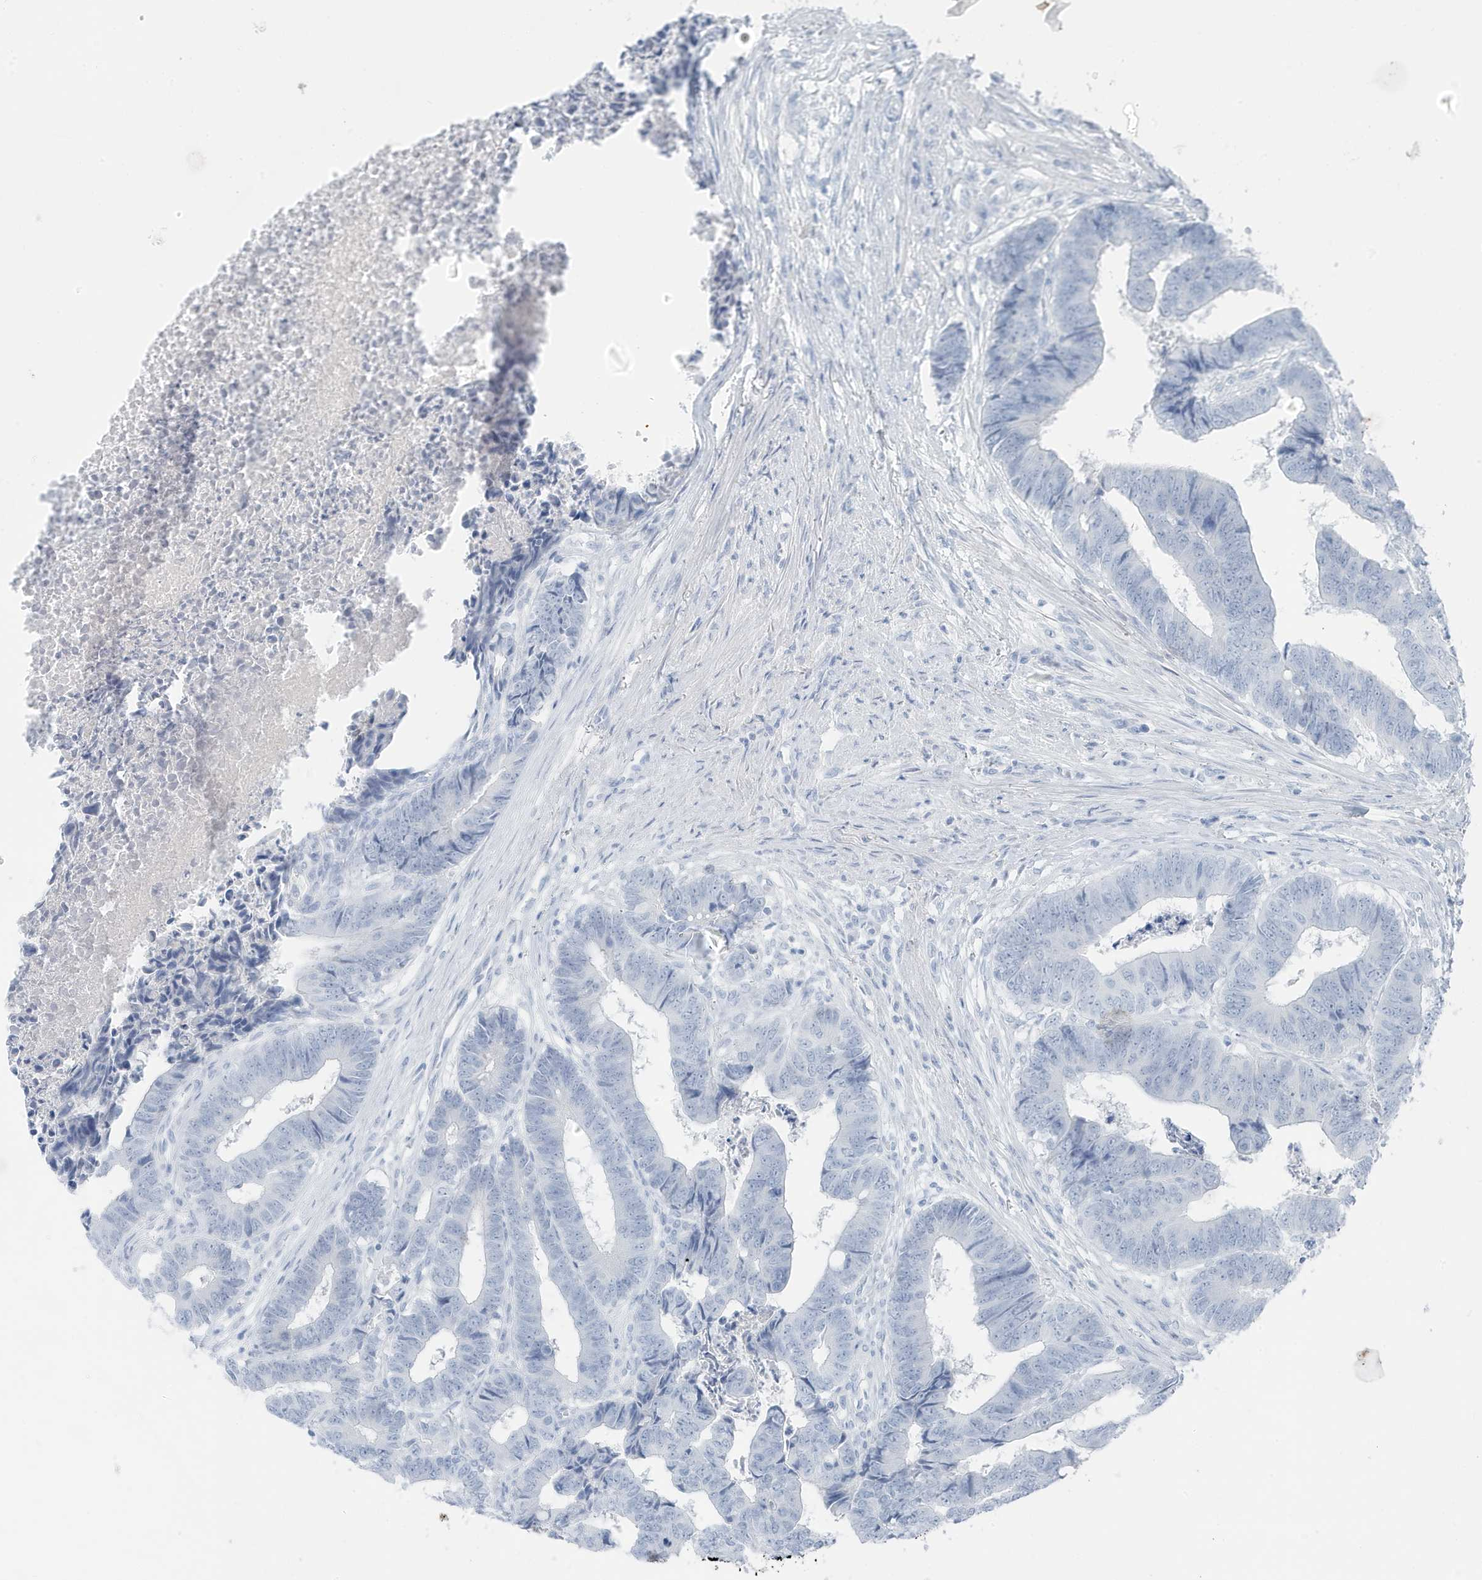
{"staining": {"intensity": "negative", "quantity": "none", "location": "none"}, "tissue": "colorectal cancer", "cell_type": "Tumor cells", "image_type": "cancer", "snomed": [{"axis": "morphology", "description": "Adenocarcinoma, NOS"}, {"axis": "topography", "description": "Rectum"}], "caption": "Micrograph shows no protein expression in tumor cells of colorectal adenocarcinoma tissue.", "gene": "ZFP64", "patient": {"sex": "male", "age": 84}}